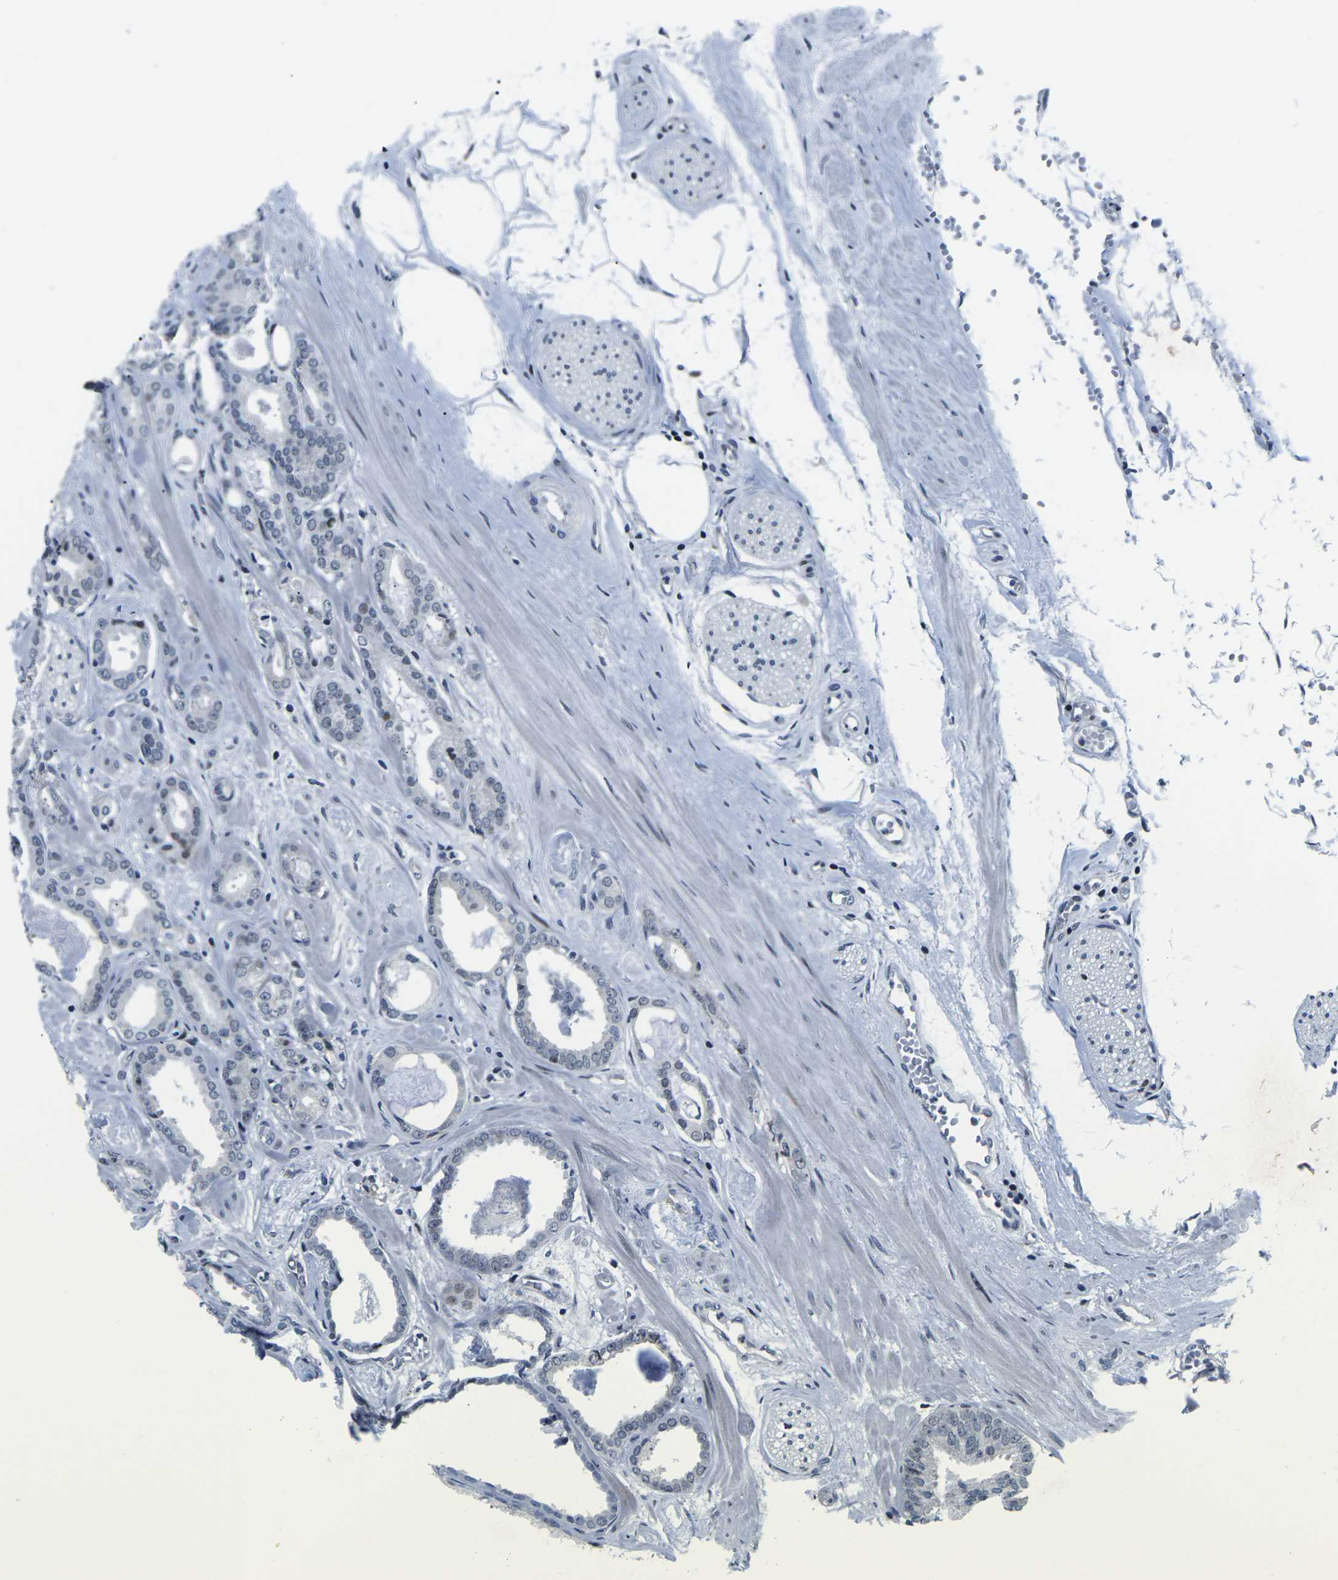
{"staining": {"intensity": "weak", "quantity": "<25%", "location": "nuclear"}, "tissue": "prostate cancer", "cell_type": "Tumor cells", "image_type": "cancer", "snomed": [{"axis": "morphology", "description": "Adenocarcinoma, Low grade"}, {"axis": "topography", "description": "Prostate"}], "caption": "Photomicrograph shows no significant protein staining in tumor cells of prostate cancer (adenocarcinoma (low-grade)).", "gene": "CDC73", "patient": {"sex": "male", "age": 53}}